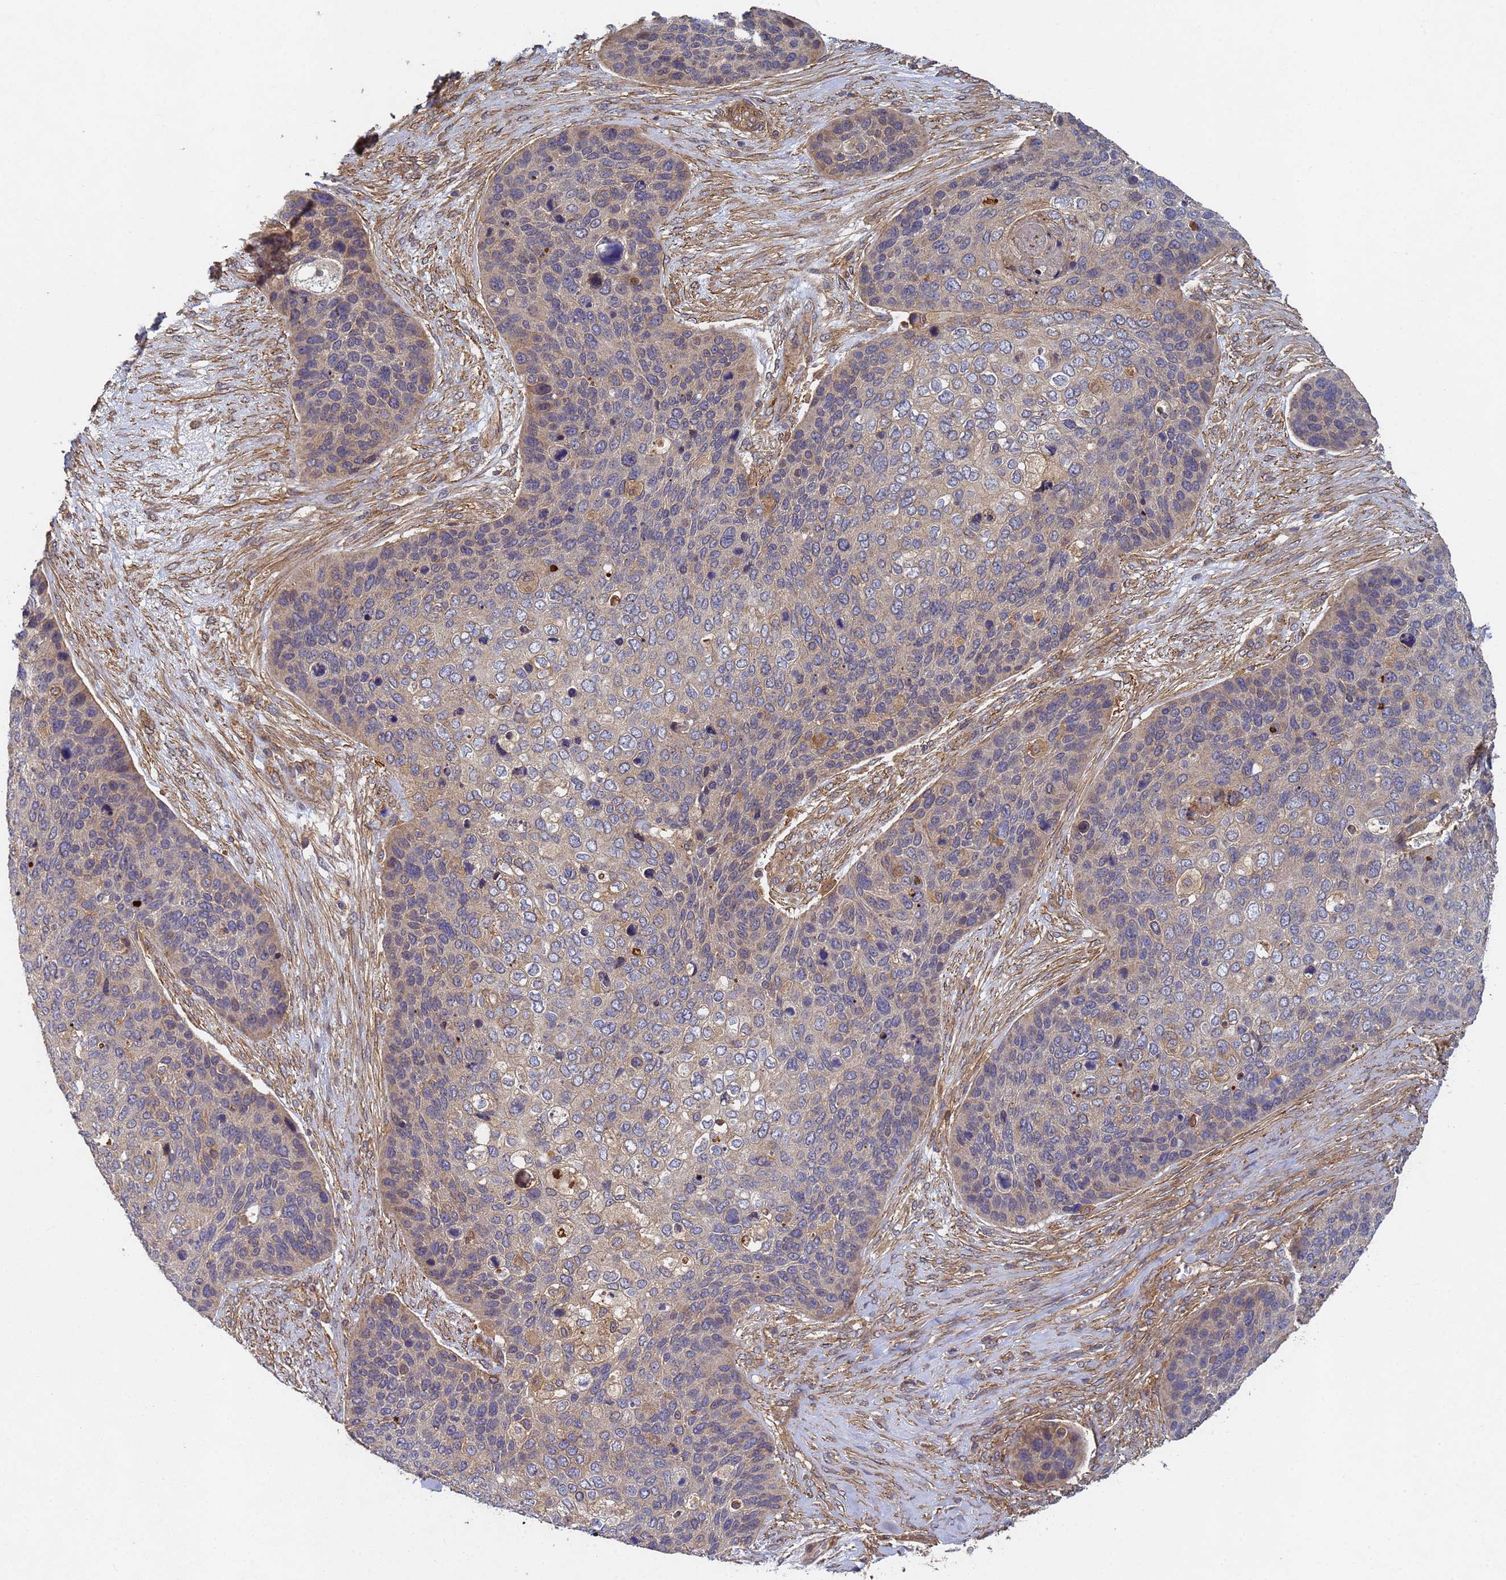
{"staining": {"intensity": "weak", "quantity": "25%-75%", "location": "cytoplasmic/membranous"}, "tissue": "skin cancer", "cell_type": "Tumor cells", "image_type": "cancer", "snomed": [{"axis": "morphology", "description": "Basal cell carcinoma"}, {"axis": "topography", "description": "Skin"}], "caption": "IHC histopathology image of neoplastic tissue: skin cancer (basal cell carcinoma) stained using IHC reveals low levels of weak protein expression localized specifically in the cytoplasmic/membranous of tumor cells, appearing as a cytoplasmic/membranous brown color.", "gene": "C8orf34", "patient": {"sex": "female", "age": 74}}